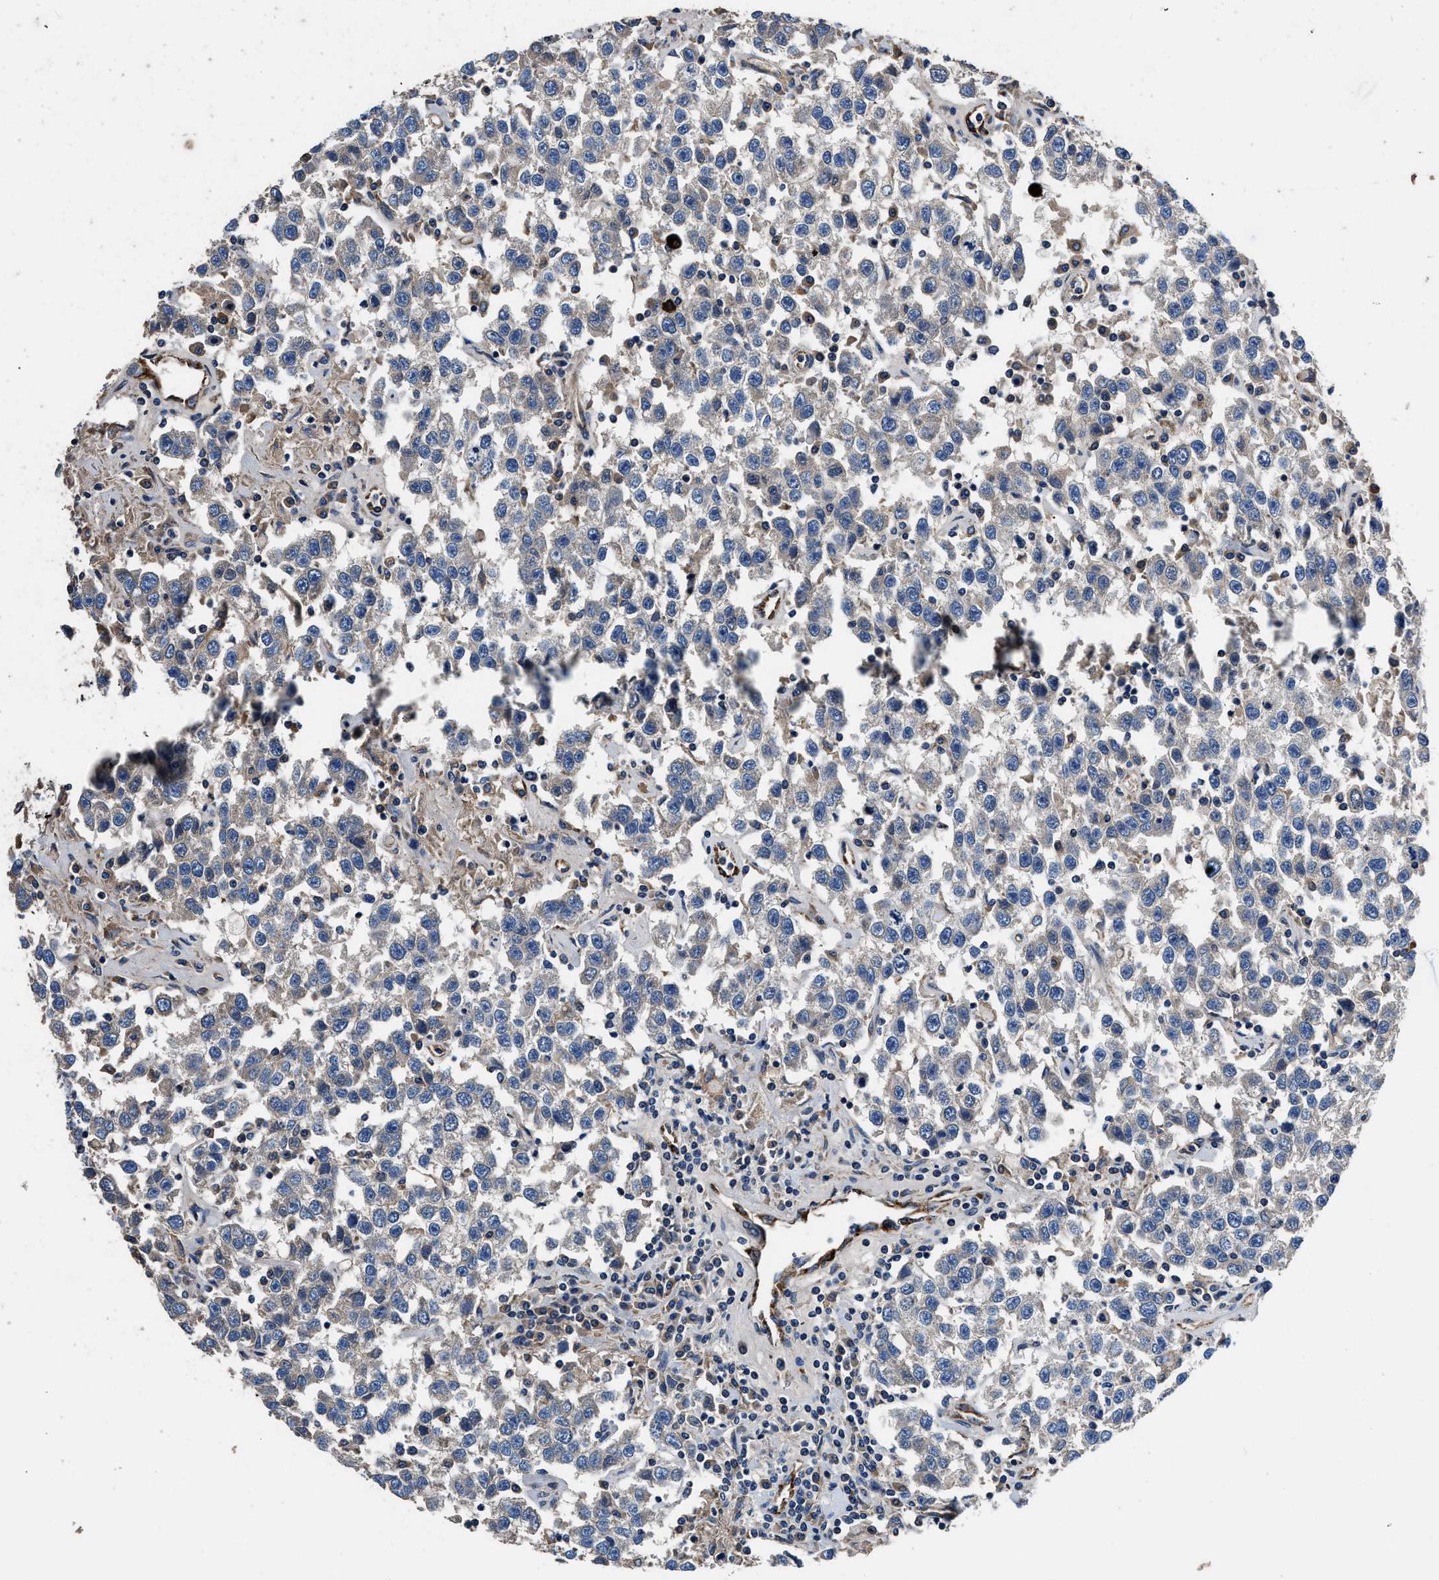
{"staining": {"intensity": "weak", "quantity": "<25%", "location": "cytoplasmic/membranous"}, "tissue": "testis cancer", "cell_type": "Tumor cells", "image_type": "cancer", "snomed": [{"axis": "morphology", "description": "Seminoma, NOS"}, {"axis": "topography", "description": "Testis"}], "caption": "Tumor cells are negative for protein expression in human testis seminoma.", "gene": "DHRS7B", "patient": {"sex": "male", "age": 41}}